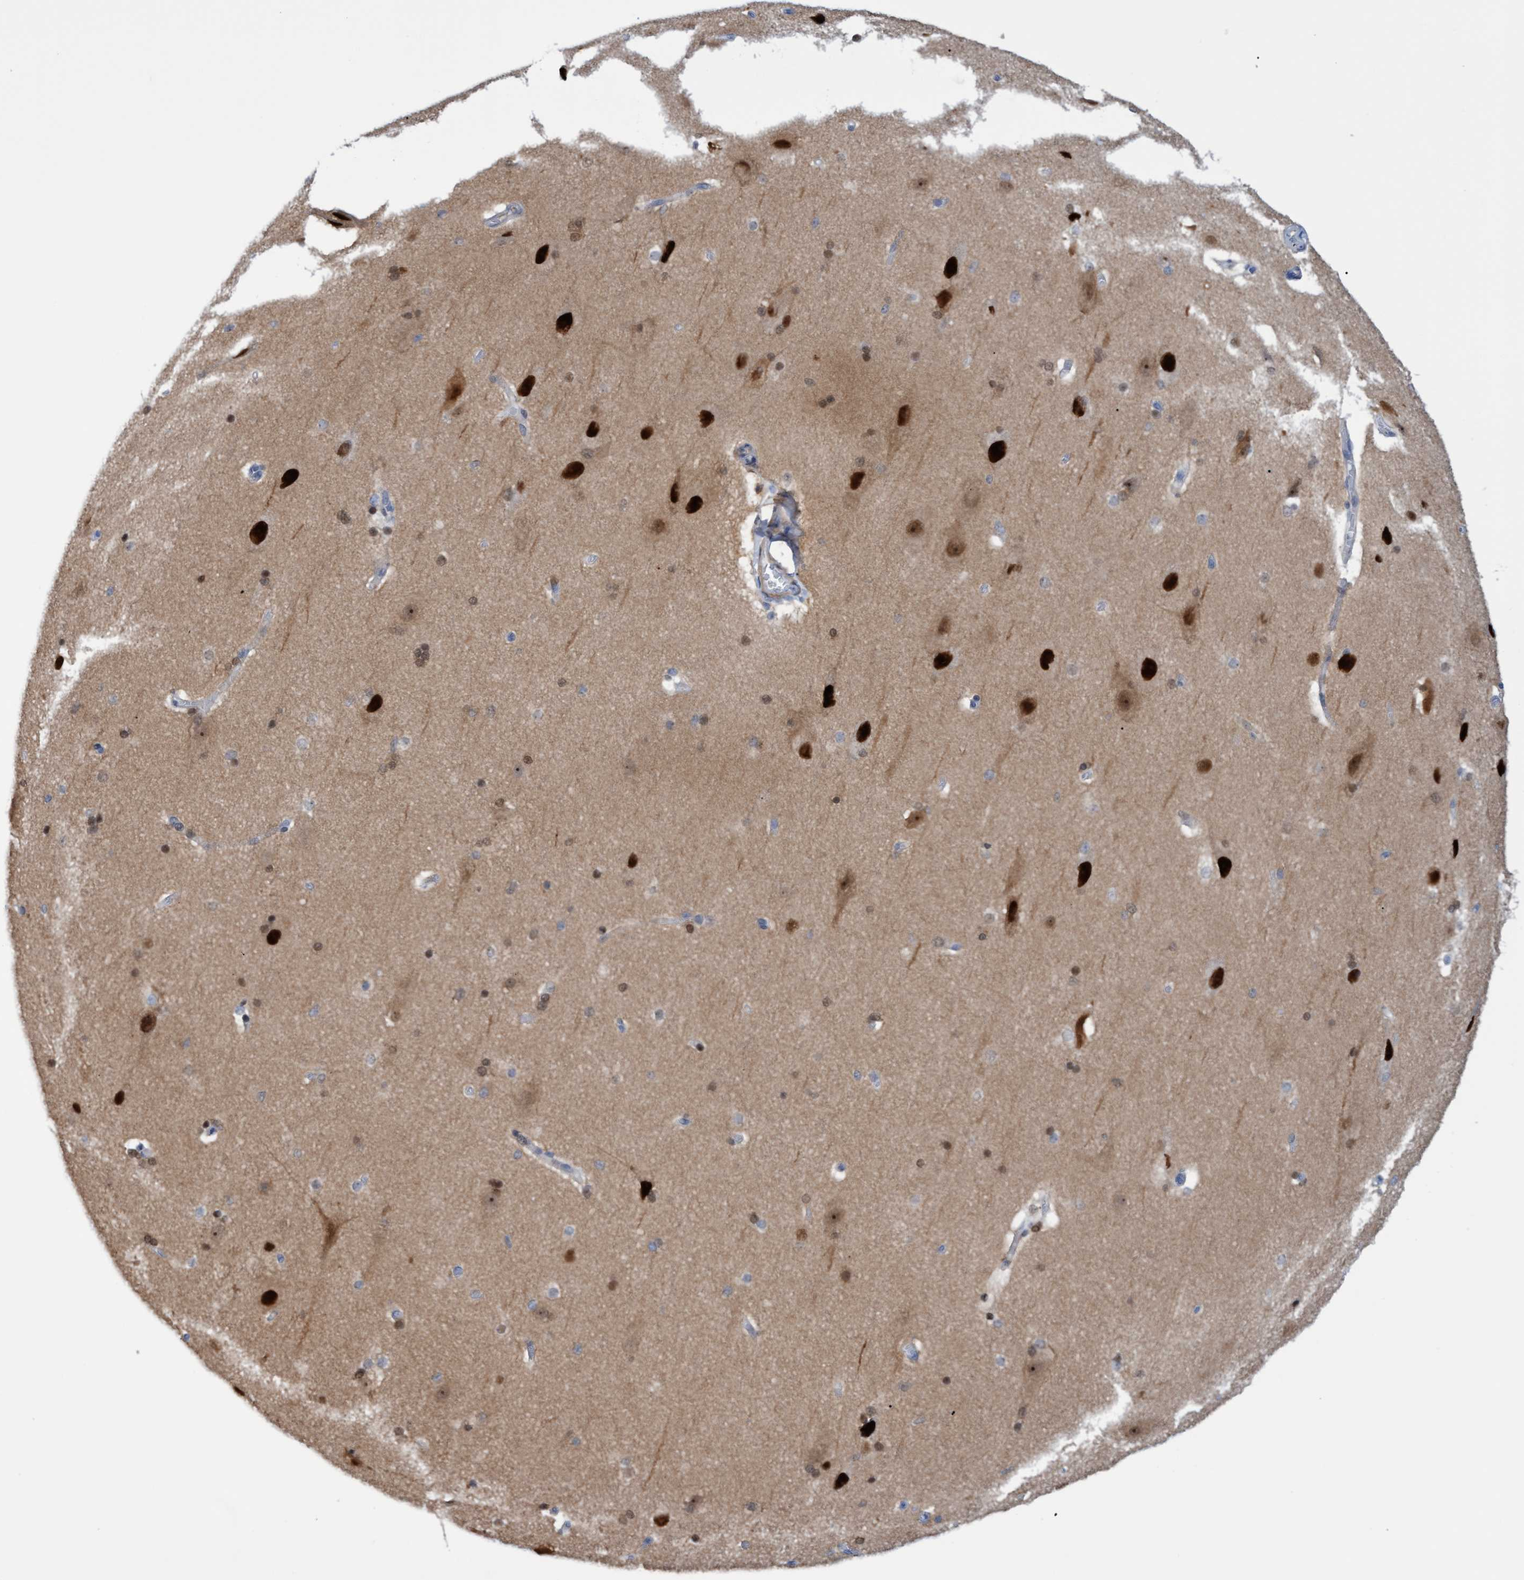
{"staining": {"intensity": "negative", "quantity": "none", "location": "none"}, "tissue": "cerebral cortex", "cell_type": "Endothelial cells", "image_type": "normal", "snomed": [{"axis": "morphology", "description": "Normal tissue, NOS"}, {"axis": "topography", "description": "Cerebral cortex"}, {"axis": "topography", "description": "Hippocampus"}], "caption": "Histopathology image shows no protein expression in endothelial cells of normal cerebral cortex.", "gene": "PINX1", "patient": {"sex": "female", "age": 19}}